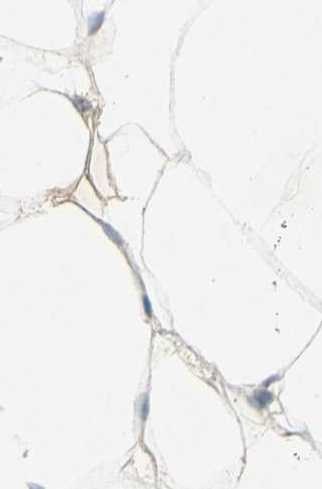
{"staining": {"intensity": "weak", "quantity": ">75%", "location": "cytoplasmic/membranous"}, "tissue": "adipose tissue", "cell_type": "Adipocytes", "image_type": "normal", "snomed": [{"axis": "morphology", "description": "Normal tissue, NOS"}, {"axis": "topography", "description": "Breast"}, {"axis": "topography", "description": "Adipose tissue"}], "caption": "Immunohistochemical staining of normal human adipose tissue demonstrates >75% levels of weak cytoplasmic/membranous protein expression in approximately >75% of adipocytes.", "gene": "TIMM21", "patient": {"sex": "female", "age": 25}}